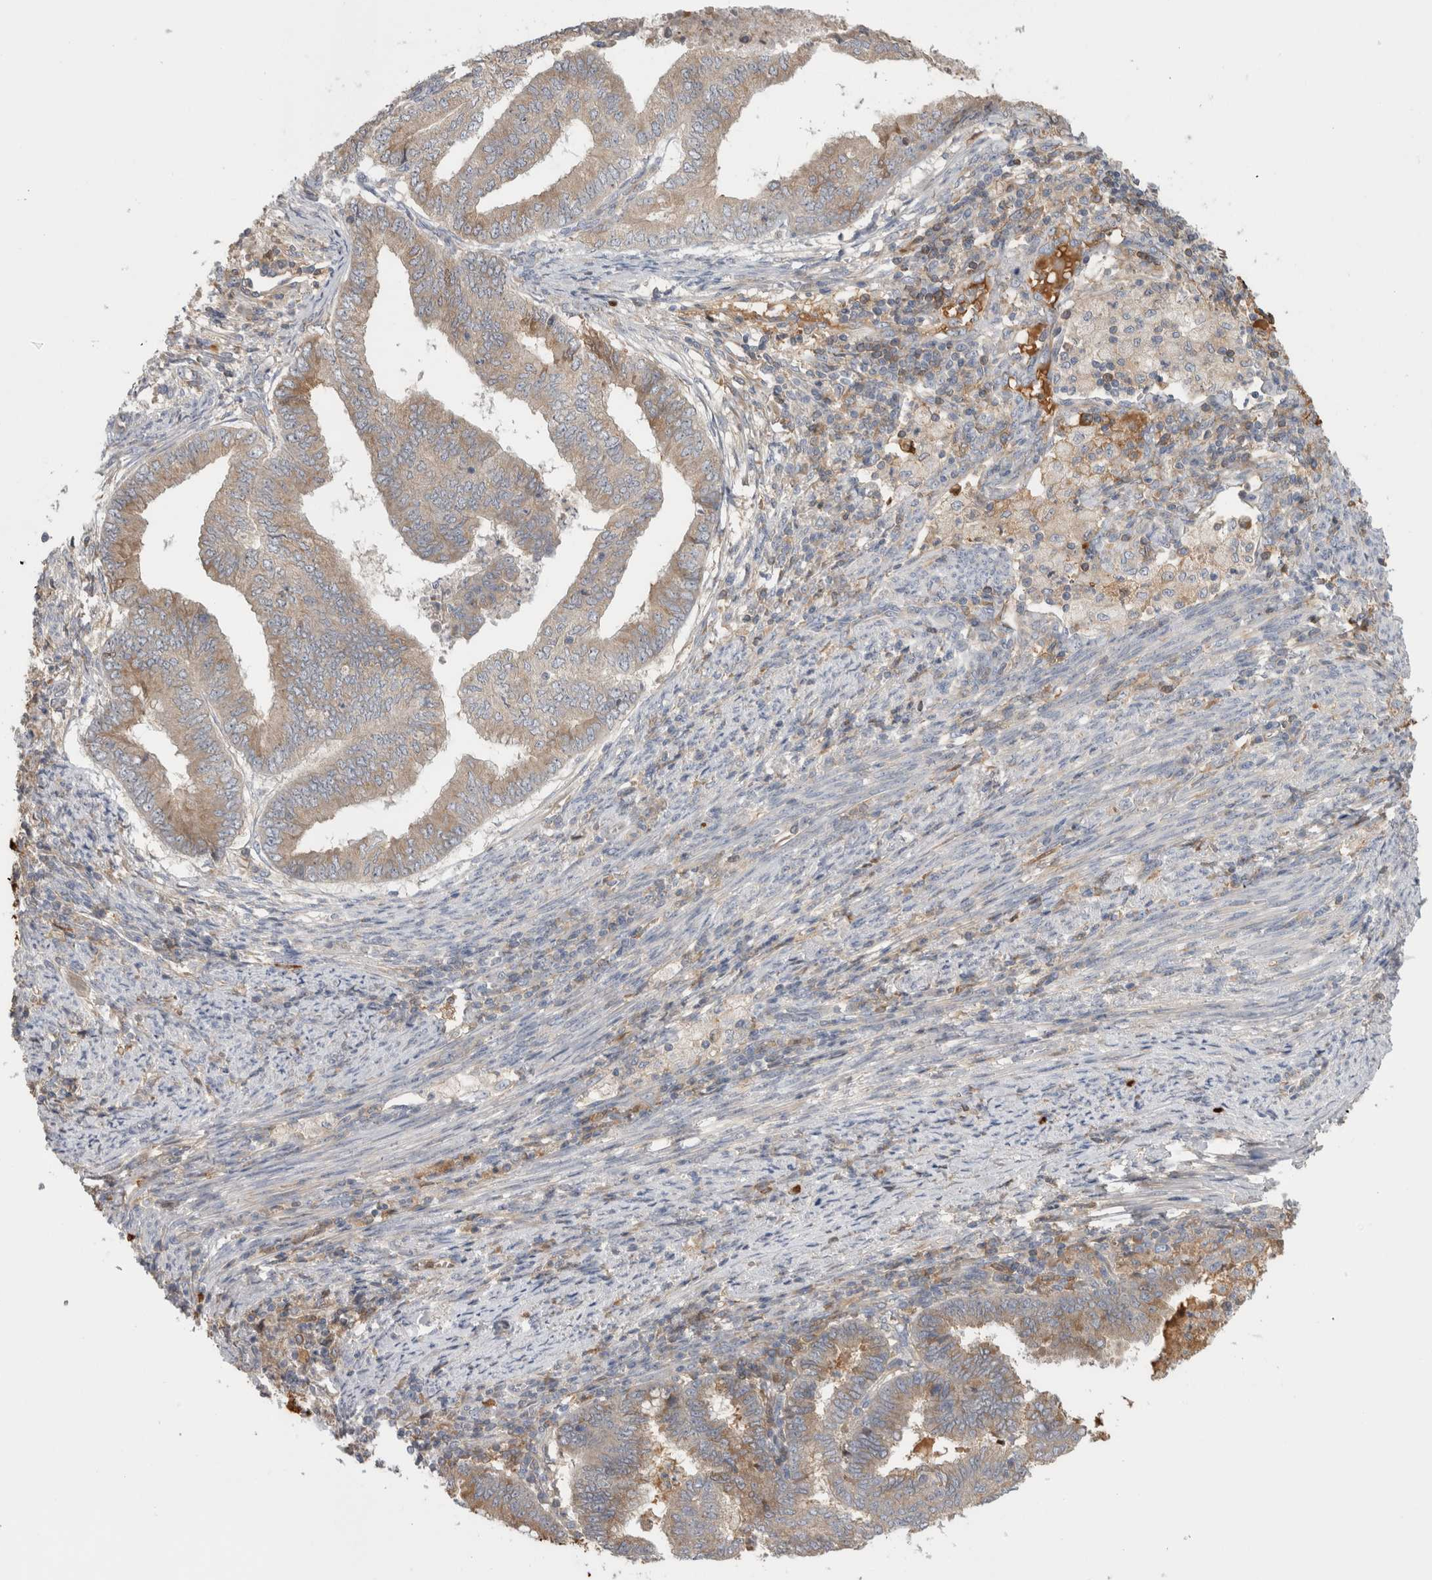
{"staining": {"intensity": "weak", "quantity": "25%-75%", "location": "cytoplasmic/membranous"}, "tissue": "endometrial cancer", "cell_type": "Tumor cells", "image_type": "cancer", "snomed": [{"axis": "morphology", "description": "Polyp, NOS"}, {"axis": "morphology", "description": "Adenocarcinoma, NOS"}, {"axis": "morphology", "description": "Adenoma, NOS"}, {"axis": "topography", "description": "Endometrium"}], "caption": "Protein expression analysis of human endometrial cancer reveals weak cytoplasmic/membranous expression in approximately 25%-75% of tumor cells. Using DAB (3,3'-diaminobenzidine) (brown) and hematoxylin (blue) stains, captured at high magnification using brightfield microscopy.", "gene": "TBCE", "patient": {"sex": "female", "age": 79}}